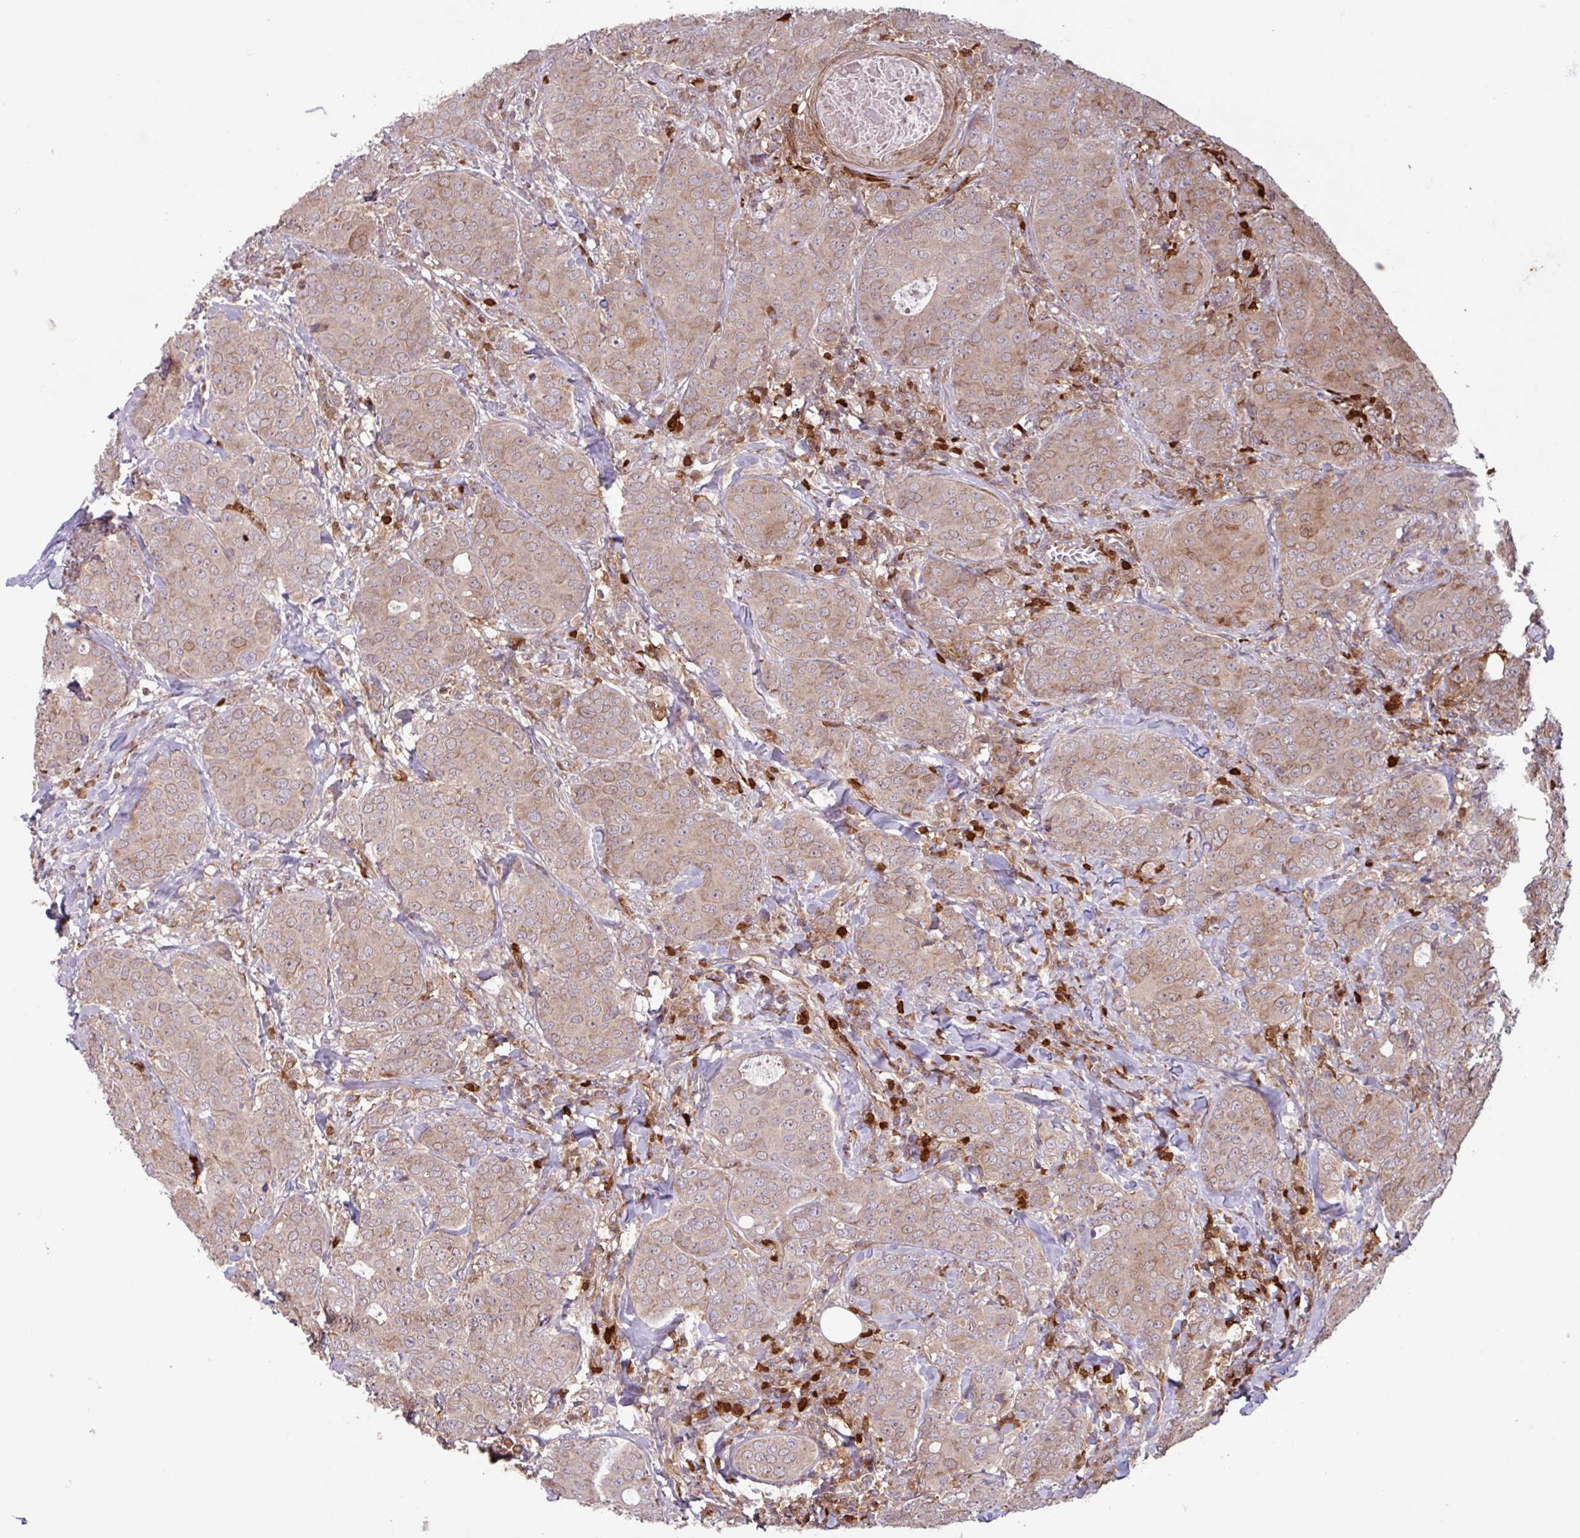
{"staining": {"intensity": "moderate", "quantity": ">75%", "location": "cytoplasmic/membranous,nuclear"}, "tissue": "breast cancer", "cell_type": "Tumor cells", "image_type": "cancer", "snomed": [{"axis": "morphology", "description": "Duct carcinoma"}, {"axis": "topography", "description": "Breast"}], "caption": "DAB immunohistochemical staining of breast intraductal carcinoma exhibits moderate cytoplasmic/membranous and nuclear protein expression in approximately >75% of tumor cells.", "gene": "SEC61G", "patient": {"sex": "female", "age": 43}}